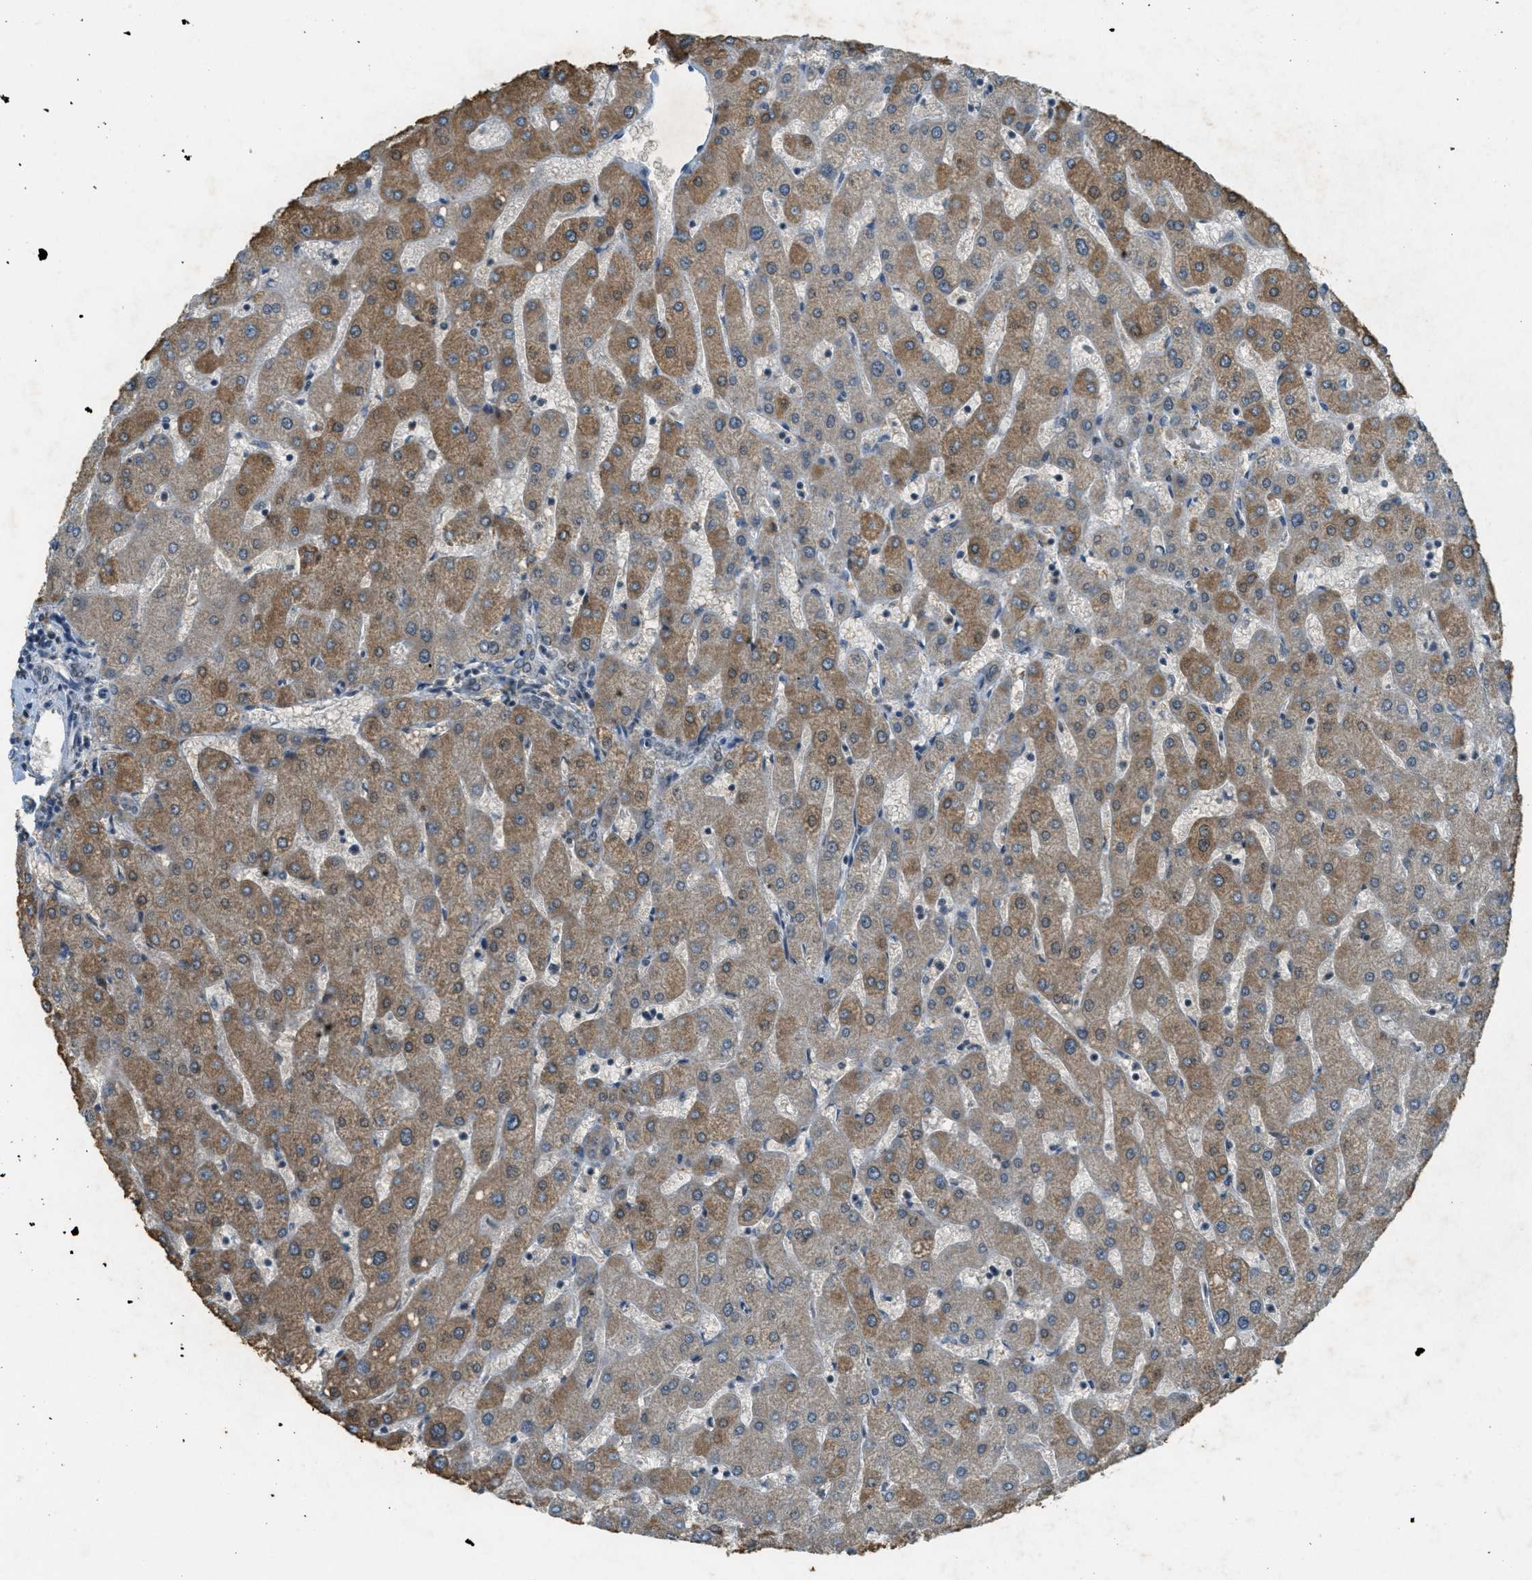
{"staining": {"intensity": "negative", "quantity": "none", "location": "none"}, "tissue": "liver", "cell_type": "Cholangiocytes", "image_type": "normal", "snomed": [{"axis": "morphology", "description": "Normal tissue, NOS"}, {"axis": "topography", "description": "Liver"}], "caption": "This is an immunohistochemistry histopathology image of normal human liver. There is no expression in cholangiocytes.", "gene": "TCF20", "patient": {"sex": "male", "age": 67}}